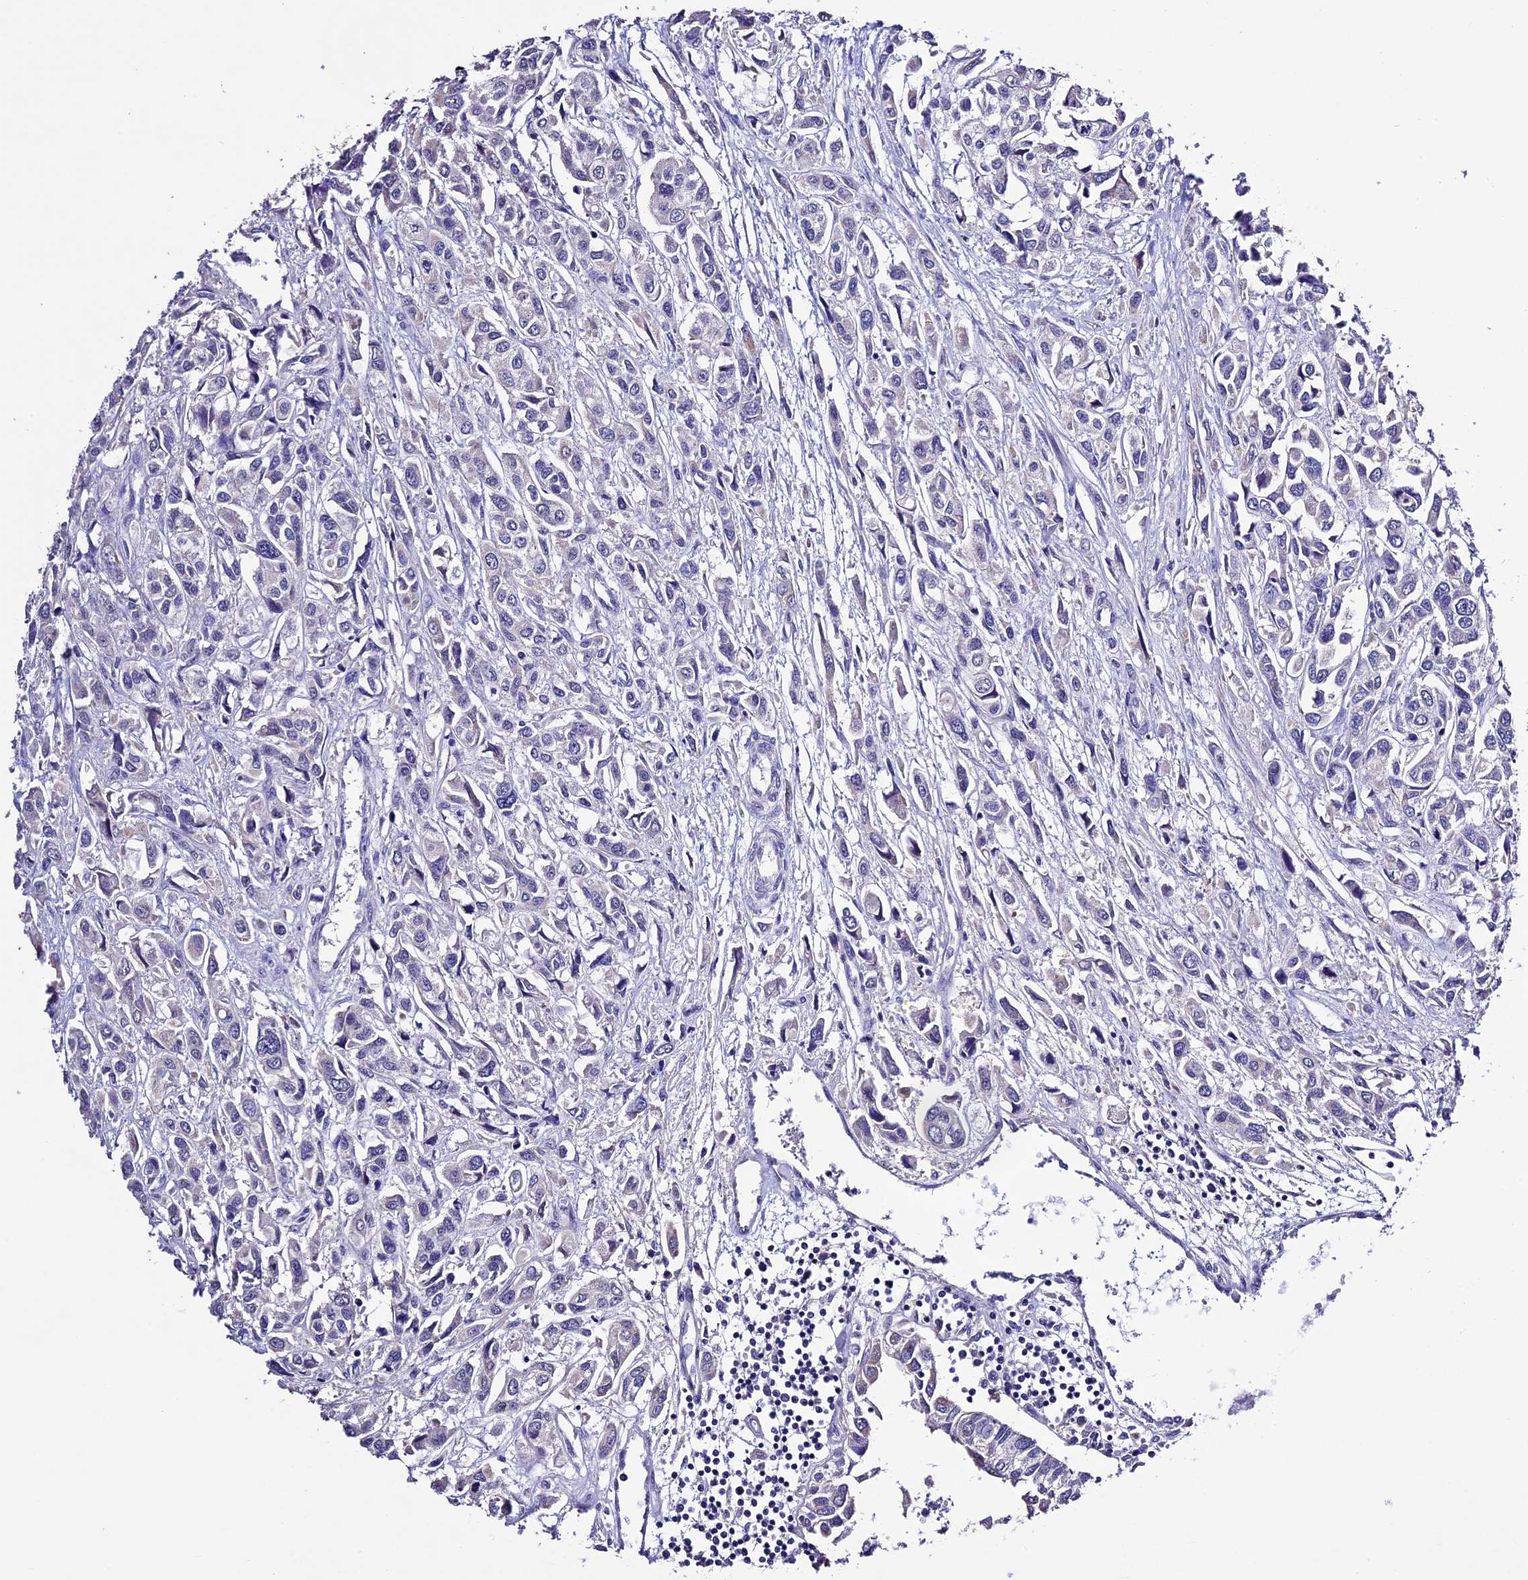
{"staining": {"intensity": "negative", "quantity": "none", "location": "none"}, "tissue": "urothelial cancer", "cell_type": "Tumor cells", "image_type": "cancer", "snomed": [{"axis": "morphology", "description": "Urothelial carcinoma, High grade"}, {"axis": "topography", "description": "Urinary bladder"}], "caption": "Immunohistochemistry (IHC) photomicrograph of urothelial cancer stained for a protein (brown), which shows no expression in tumor cells.", "gene": "DIS3L", "patient": {"sex": "male", "age": 67}}